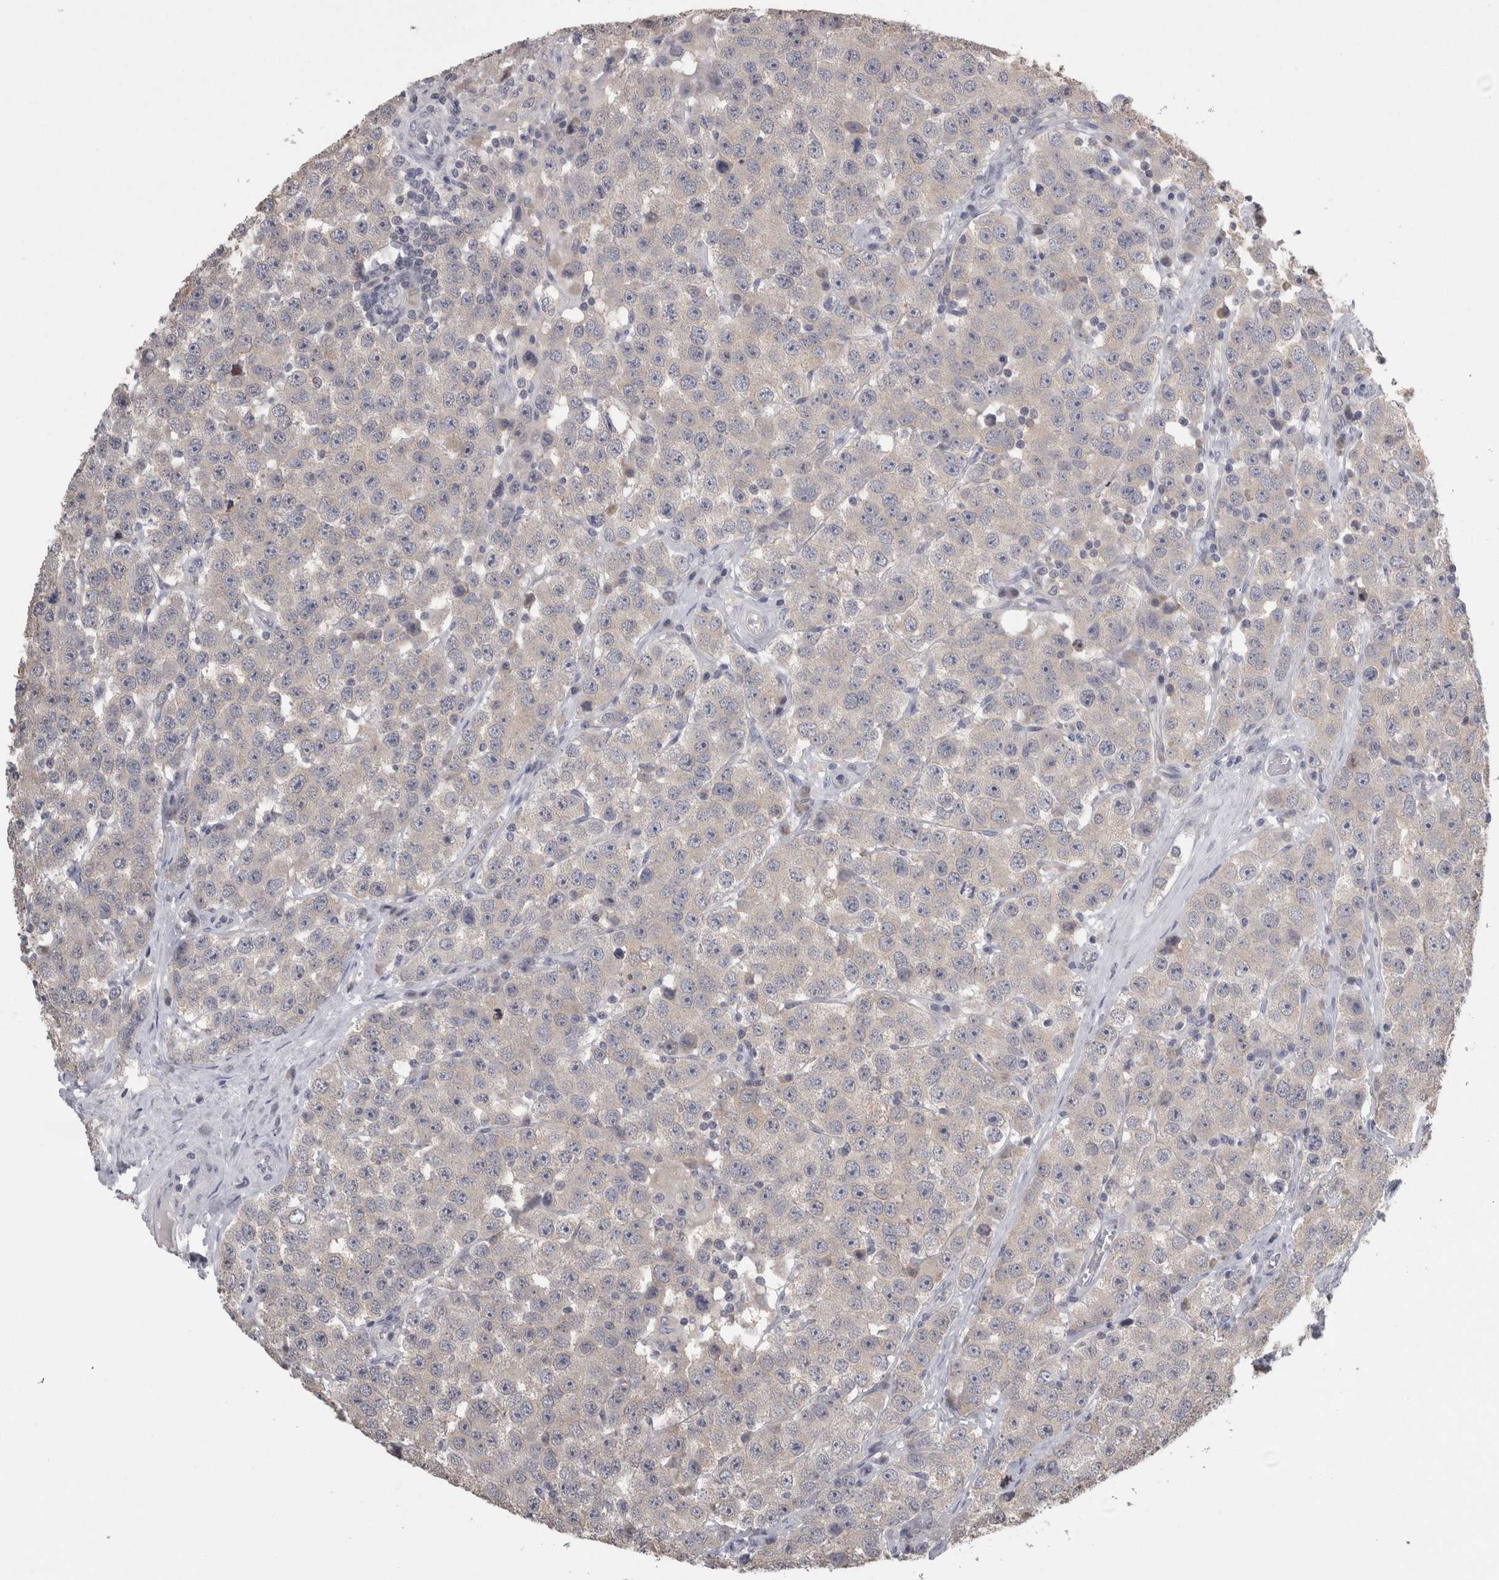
{"staining": {"intensity": "moderate", "quantity": "<25%", "location": "cytoplasmic/membranous"}, "tissue": "testis cancer", "cell_type": "Tumor cells", "image_type": "cancer", "snomed": [{"axis": "morphology", "description": "Seminoma, NOS"}, {"axis": "morphology", "description": "Carcinoma, Embryonal, NOS"}, {"axis": "topography", "description": "Testis"}], "caption": "This is an image of immunohistochemistry (IHC) staining of testis cancer, which shows moderate positivity in the cytoplasmic/membranous of tumor cells.", "gene": "TCAP", "patient": {"sex": "male", "age": 28}}